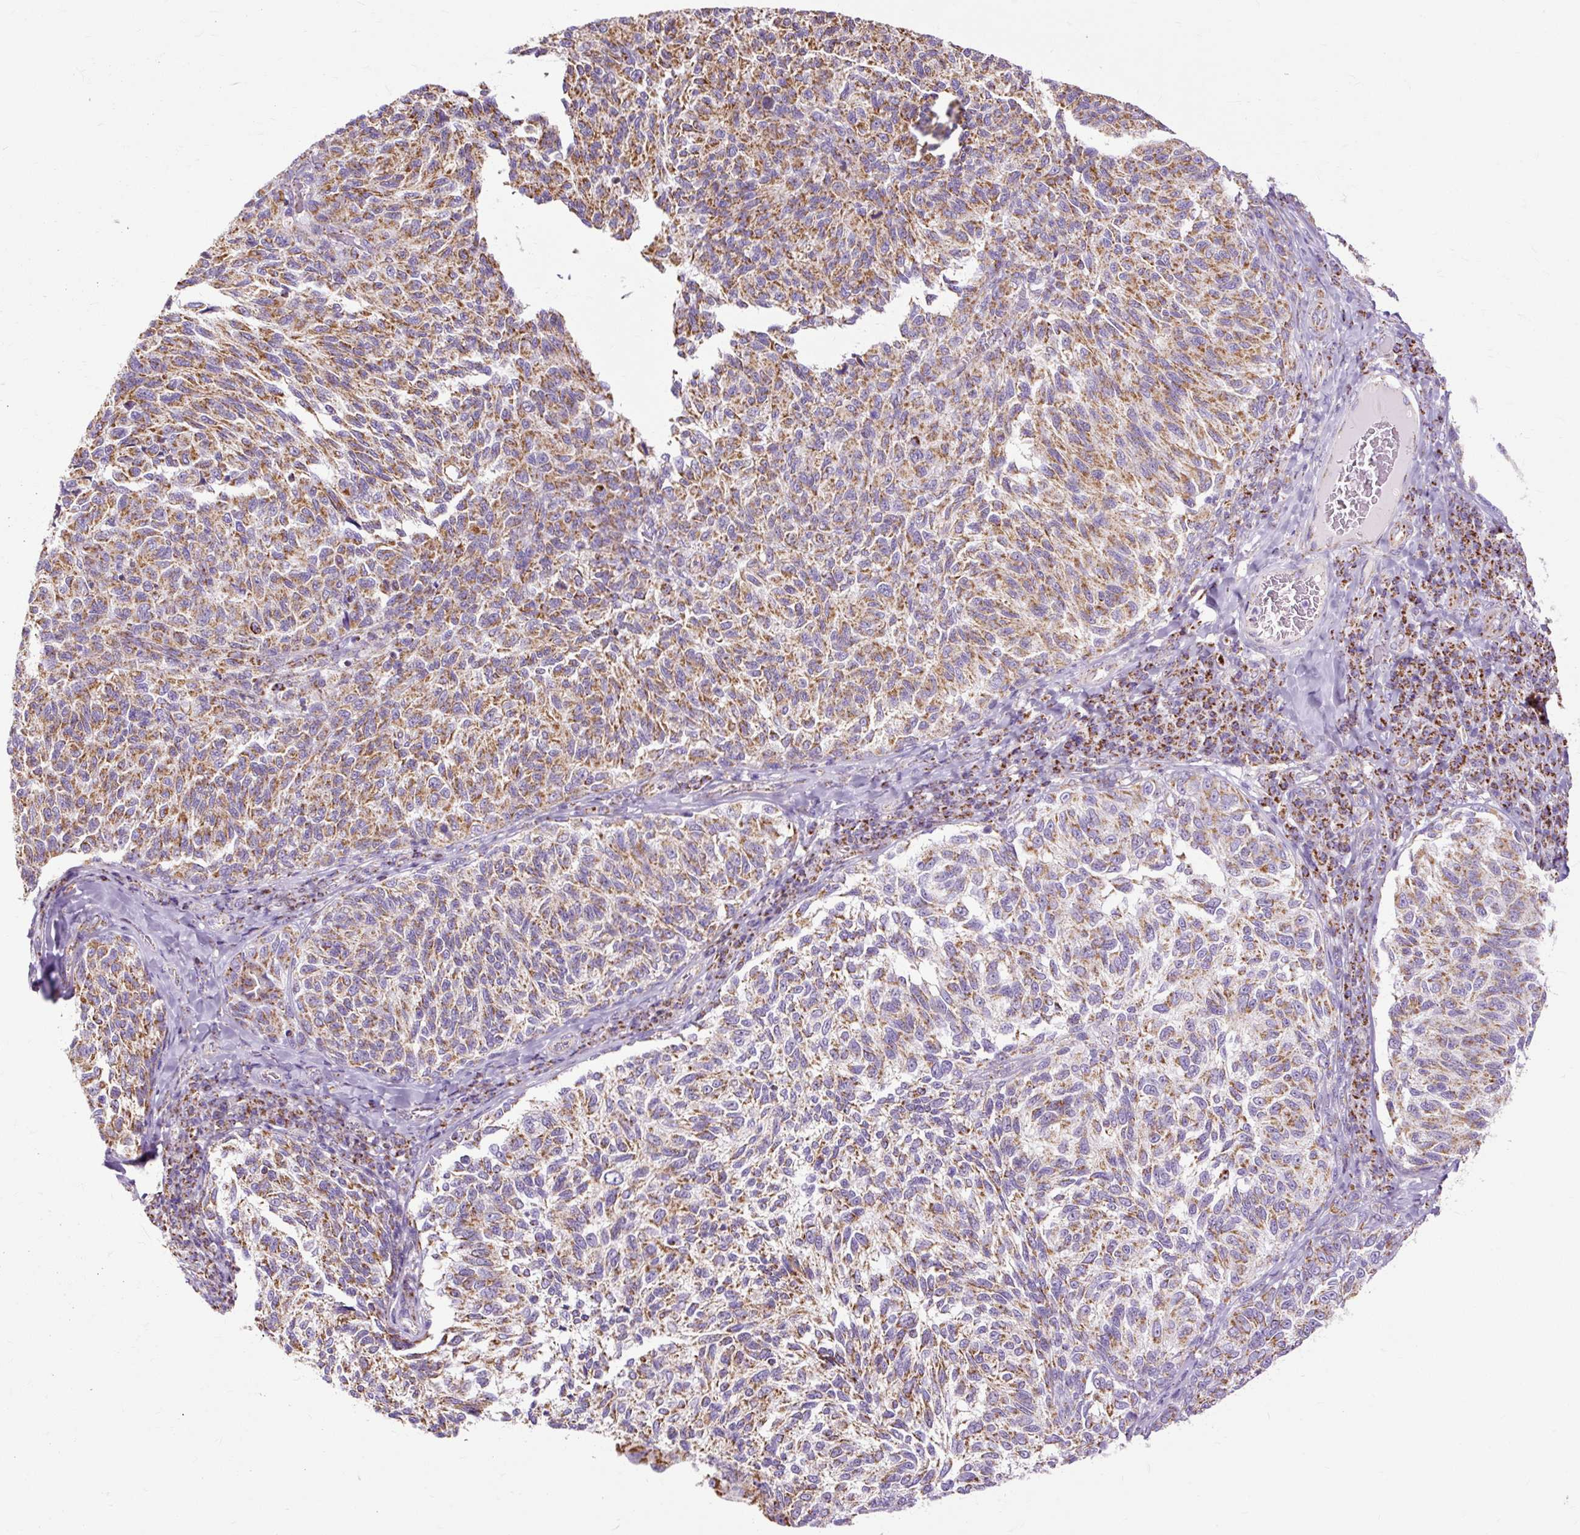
{"staining": {"intensity": "moderate", "quantity": ">75%", "location": "cytoplasmic/membranous"}, "tissue": "melanoma", "cell_type": "Tumor cells", "image_type": "cancer", "snomed": [{"axis": "morphology", "description": "Malignant melanoma, NOS"}, {"axis": "topography", "description": "Skin"}], "caption": "High-power microscopy captured an immunohistochemistry image of melanoma, revealing moderate cytoplasmic/membranous positivity in about >75% of tumor cells.", "gene": "DLAT", "patient": {"sex": "female", "age": 73}}